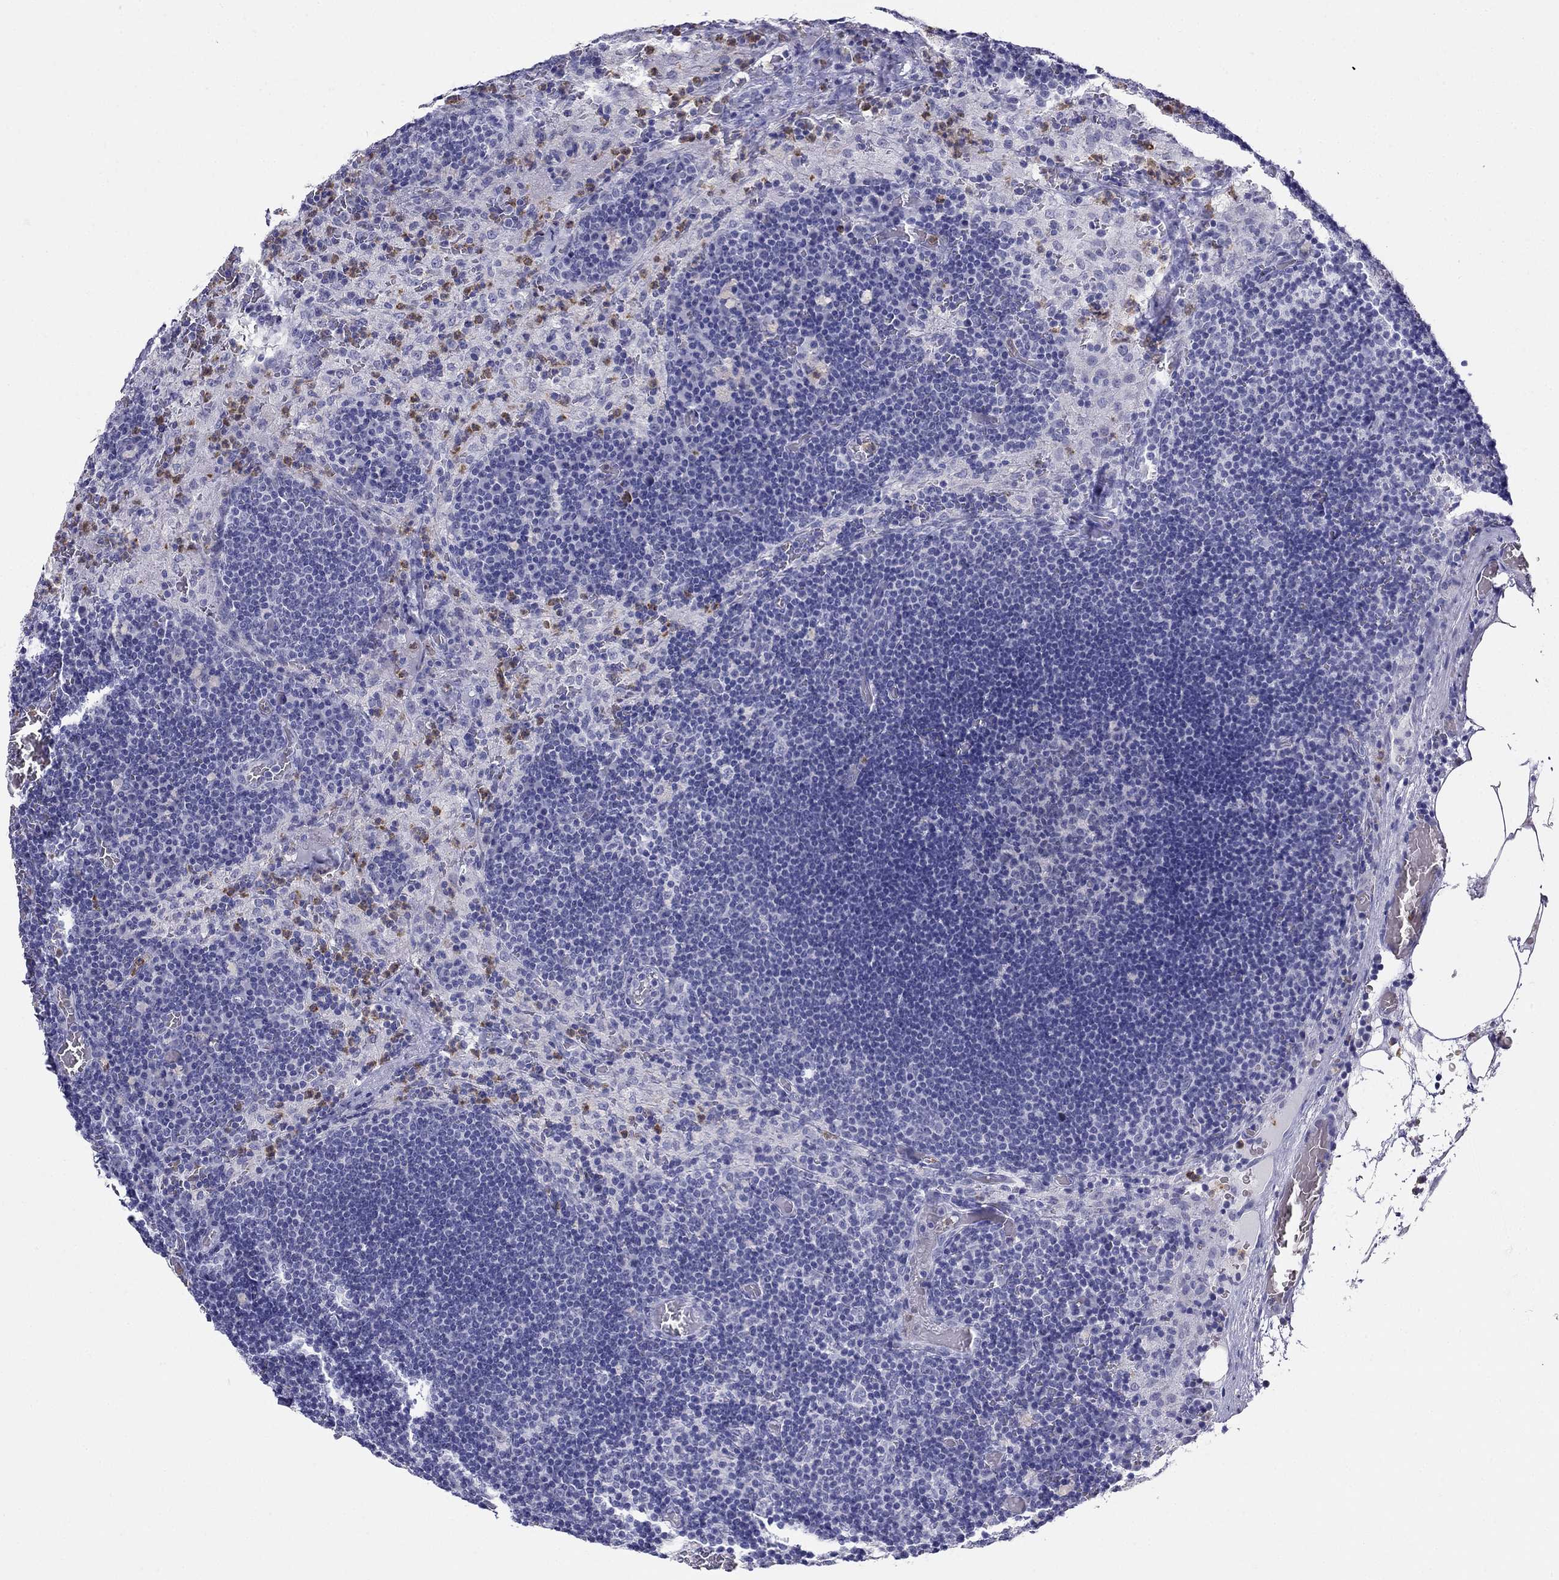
{"staining": {"intensity": "negative", "quantity": "none", "location": "none"}, "tissue": "lymph node", "cell_type": "Germinal center cells", "image_type": "normal", "snomed": [{"axis": "morphology", "description": "Normal tissue, NOS"}, {"axis": "topography", "description": "Lymph node"}], "caption": "A high-resolution image shows IHC staining of unremarkable lymph node, which exhibits no significant positivity in germinal center cells. Brightfield microscopy of IHC stained with DAB (3,3'-diaminobenzidine) (brown) and hematoxylin (blue), captured at high magnification.", "gene": "PPP1R36", "patient": {"sex": "male", "age": 63}}